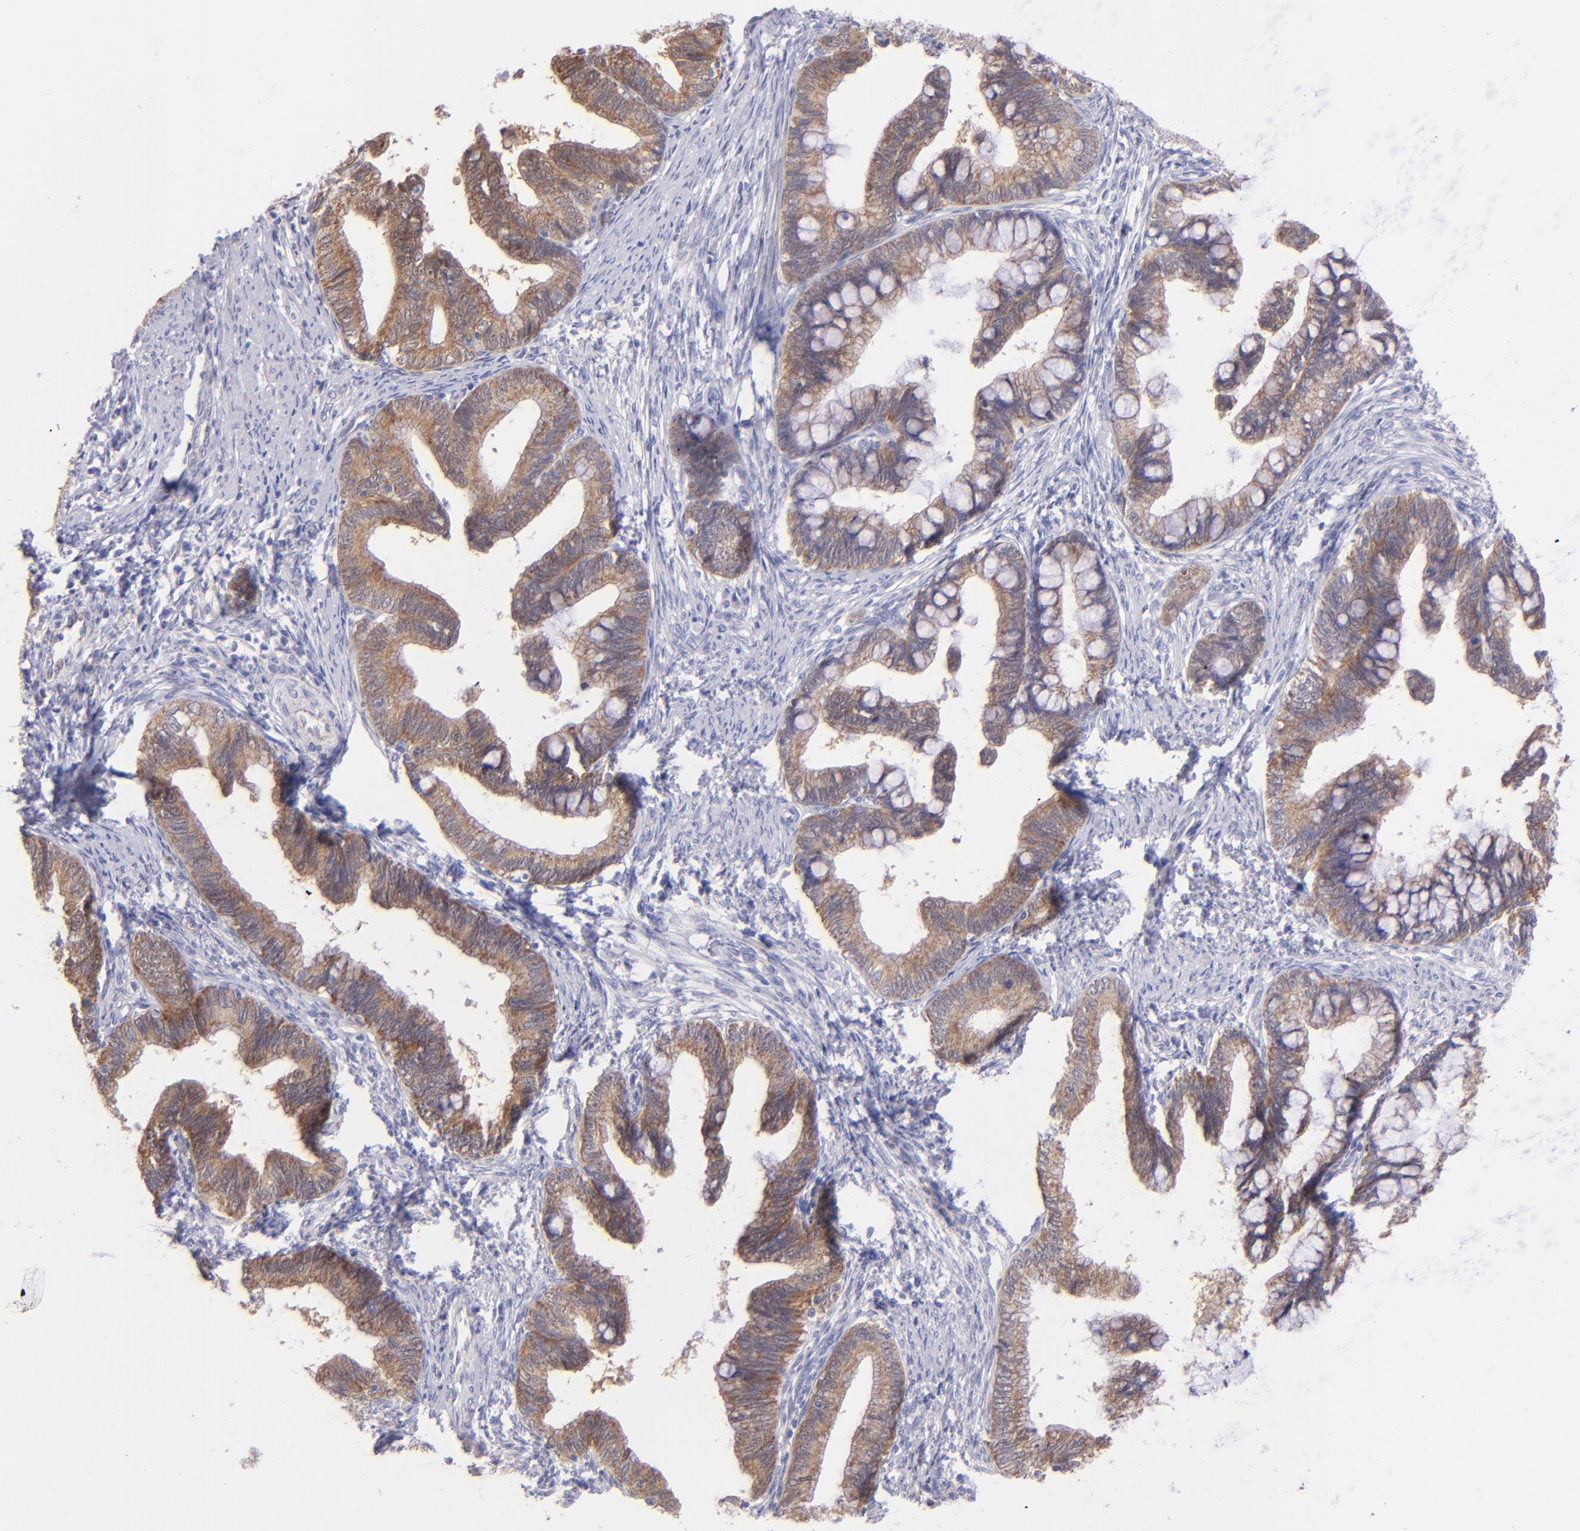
{"staining": {"intensity": "moderate", "quantity": ">75%", "location": "cytoplasmic/membranous"}, "tissue": "cervical cancer", "cell_type": "Tumor cells", "image_type": "cancer", "snomed": [{"axis": "morphology", "description": "Adenocarcinoma, NOS"}, {"axis": "topography", "description": "Cervix"}], "caption": "Cervical cancer (adenocarcinoma) was stained to show a protein in brown. There is medium levels of moderate cytoplasmic/membranous staining in approximately >75% of tumor cells.", "gene": "SH2D4A", "patient": {"sex": "female", "age": 36}}